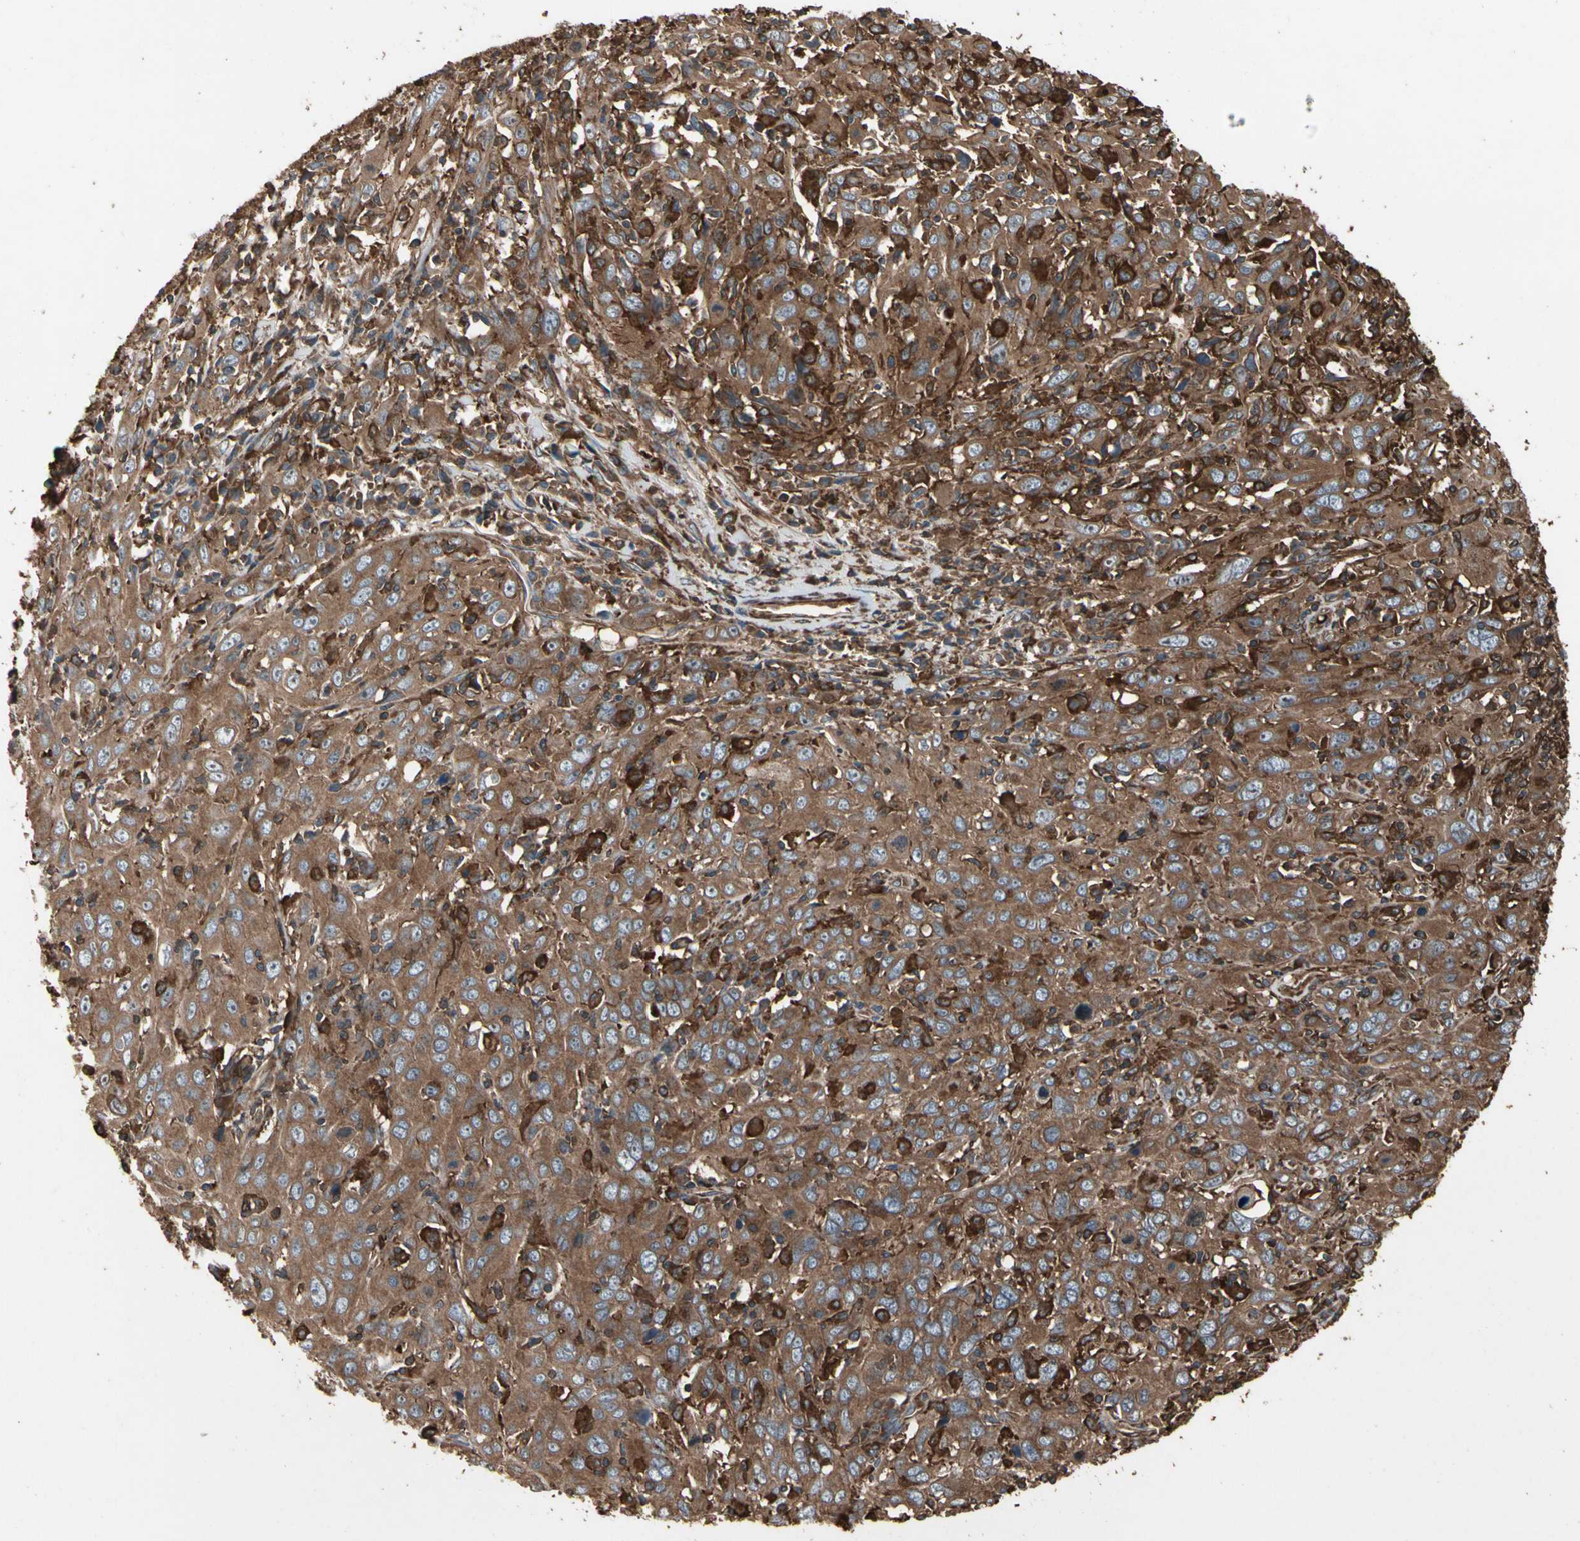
{"staining": {"intensity": "moderate", "quantity": ">75%", "location": "cytoplasmic/membranous"}, "tissue": "cervical cancer", "cell_type": "Tumor cells", "image_type": "cancer", "snomed": [{"axis": "morphology", "description": "Squamous cell carcinoma, NOS"}, {"axis": "topography", "description": "Cervix"}], "caption": "Cervical cancer (squamous cell carcinoma) stained with DAB (3,3'-diaminobenzidine) immunohistochemistry exhibits medium levels of moderate cytoplasmic/membranous staining in about >75% of tumor cells.", "gene": "AGBL2", "patient": {"sex": "female", "age": 46}}